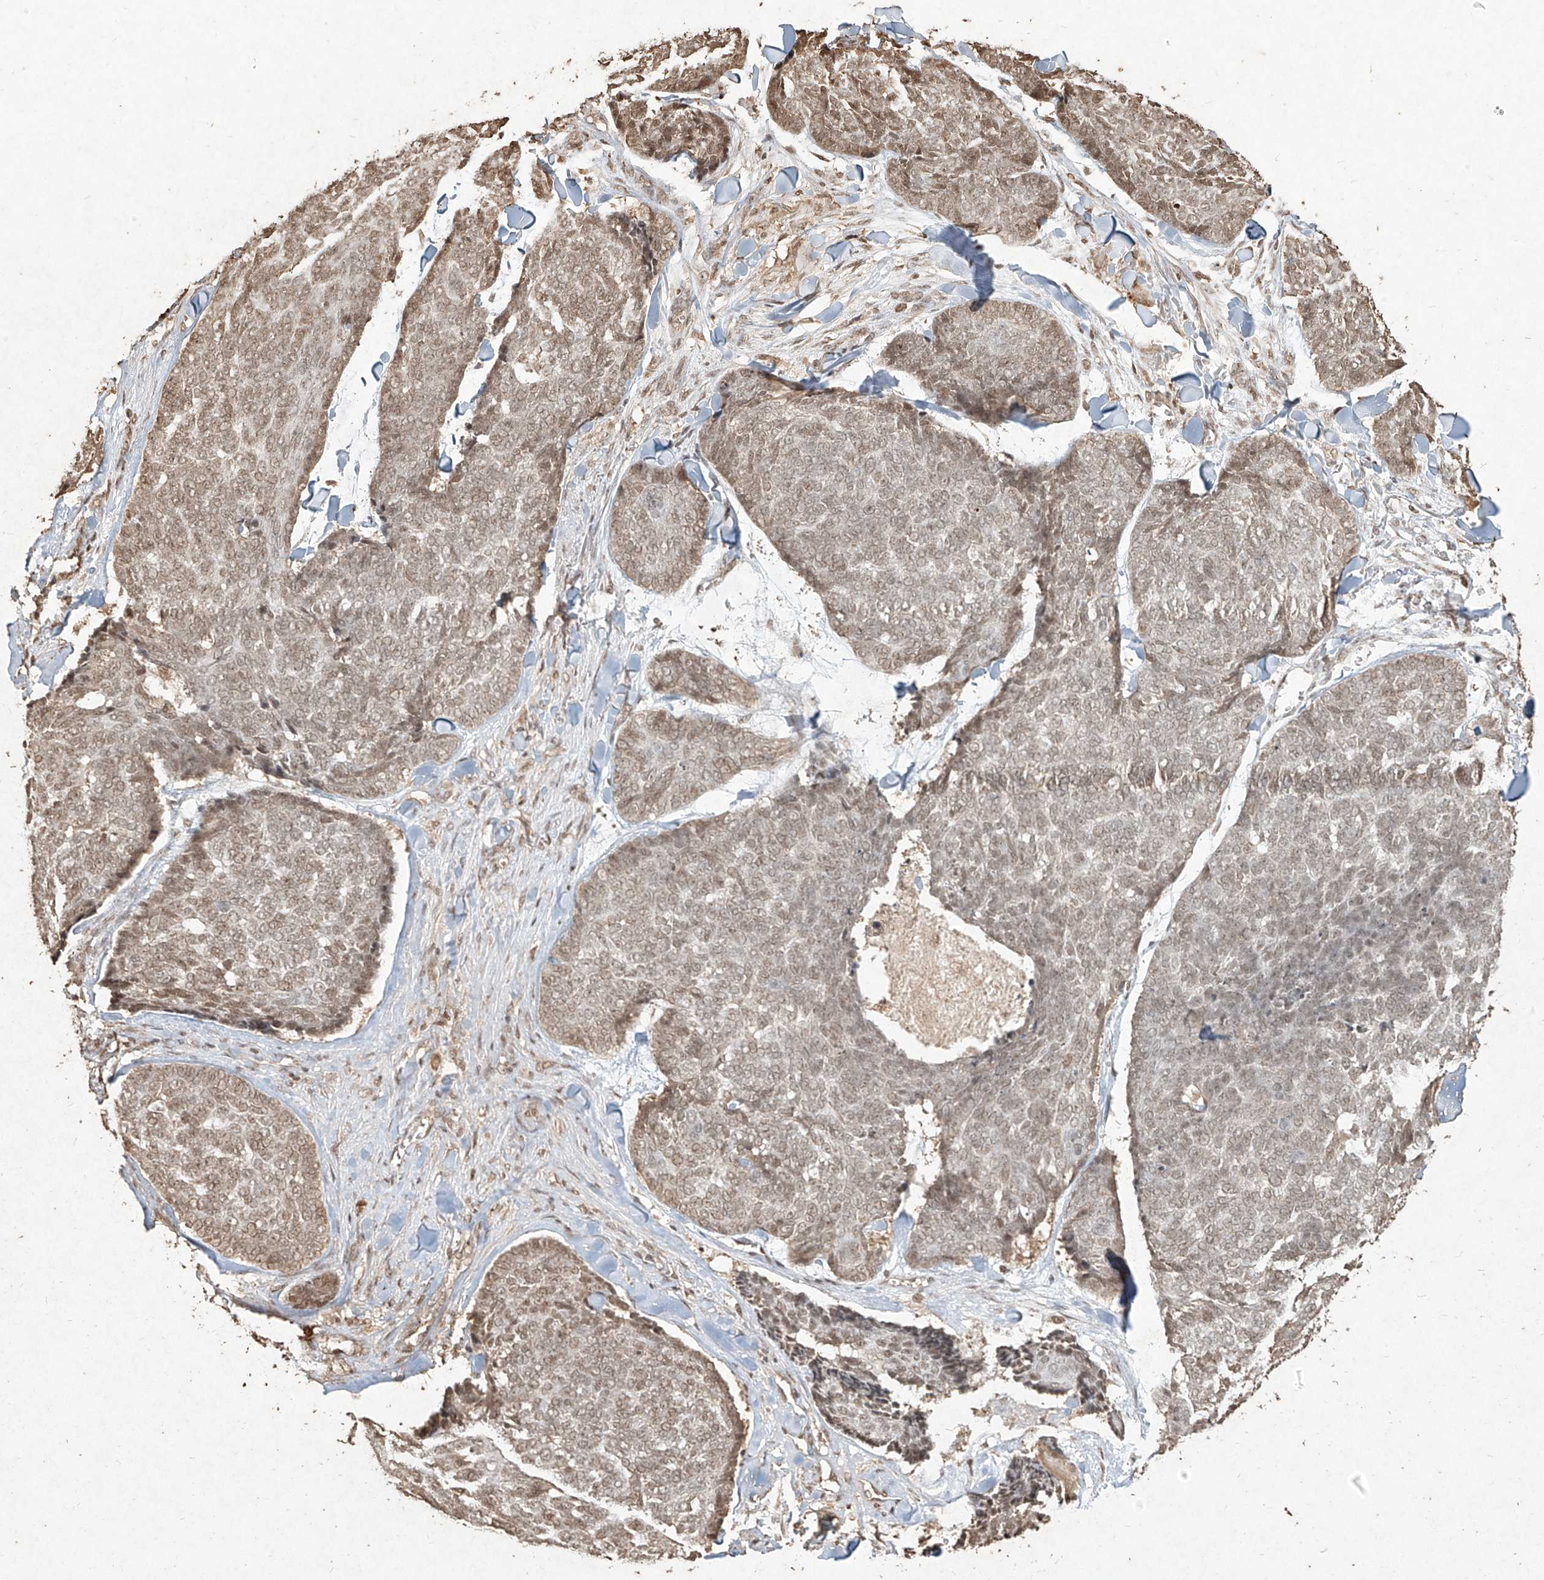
{"staining": {"intensity": "weak", "quantity": ">75%", "location": "nuclear"}, "tissue": "skin cancer", "cell_type": "Tumor cells", "image_type": "cancer", "snomed": [{"axis": "morphology", "description": "Basal cell carcinoma"}, {"axis": "topography", "description": "Skin"}], "caption": "High-magnification brightfield microscopy of basal cell carcinoma (skin) stained with DAB (3,3'-diaminobenzidine) (brown) and counterstained with hematoxylin (blue). tumor cells exhibit weak nuclear positivity is appreciated in about>75% of cells.", "gene": "UBE2K", "patient": {"sex": "male", "age": 84}}